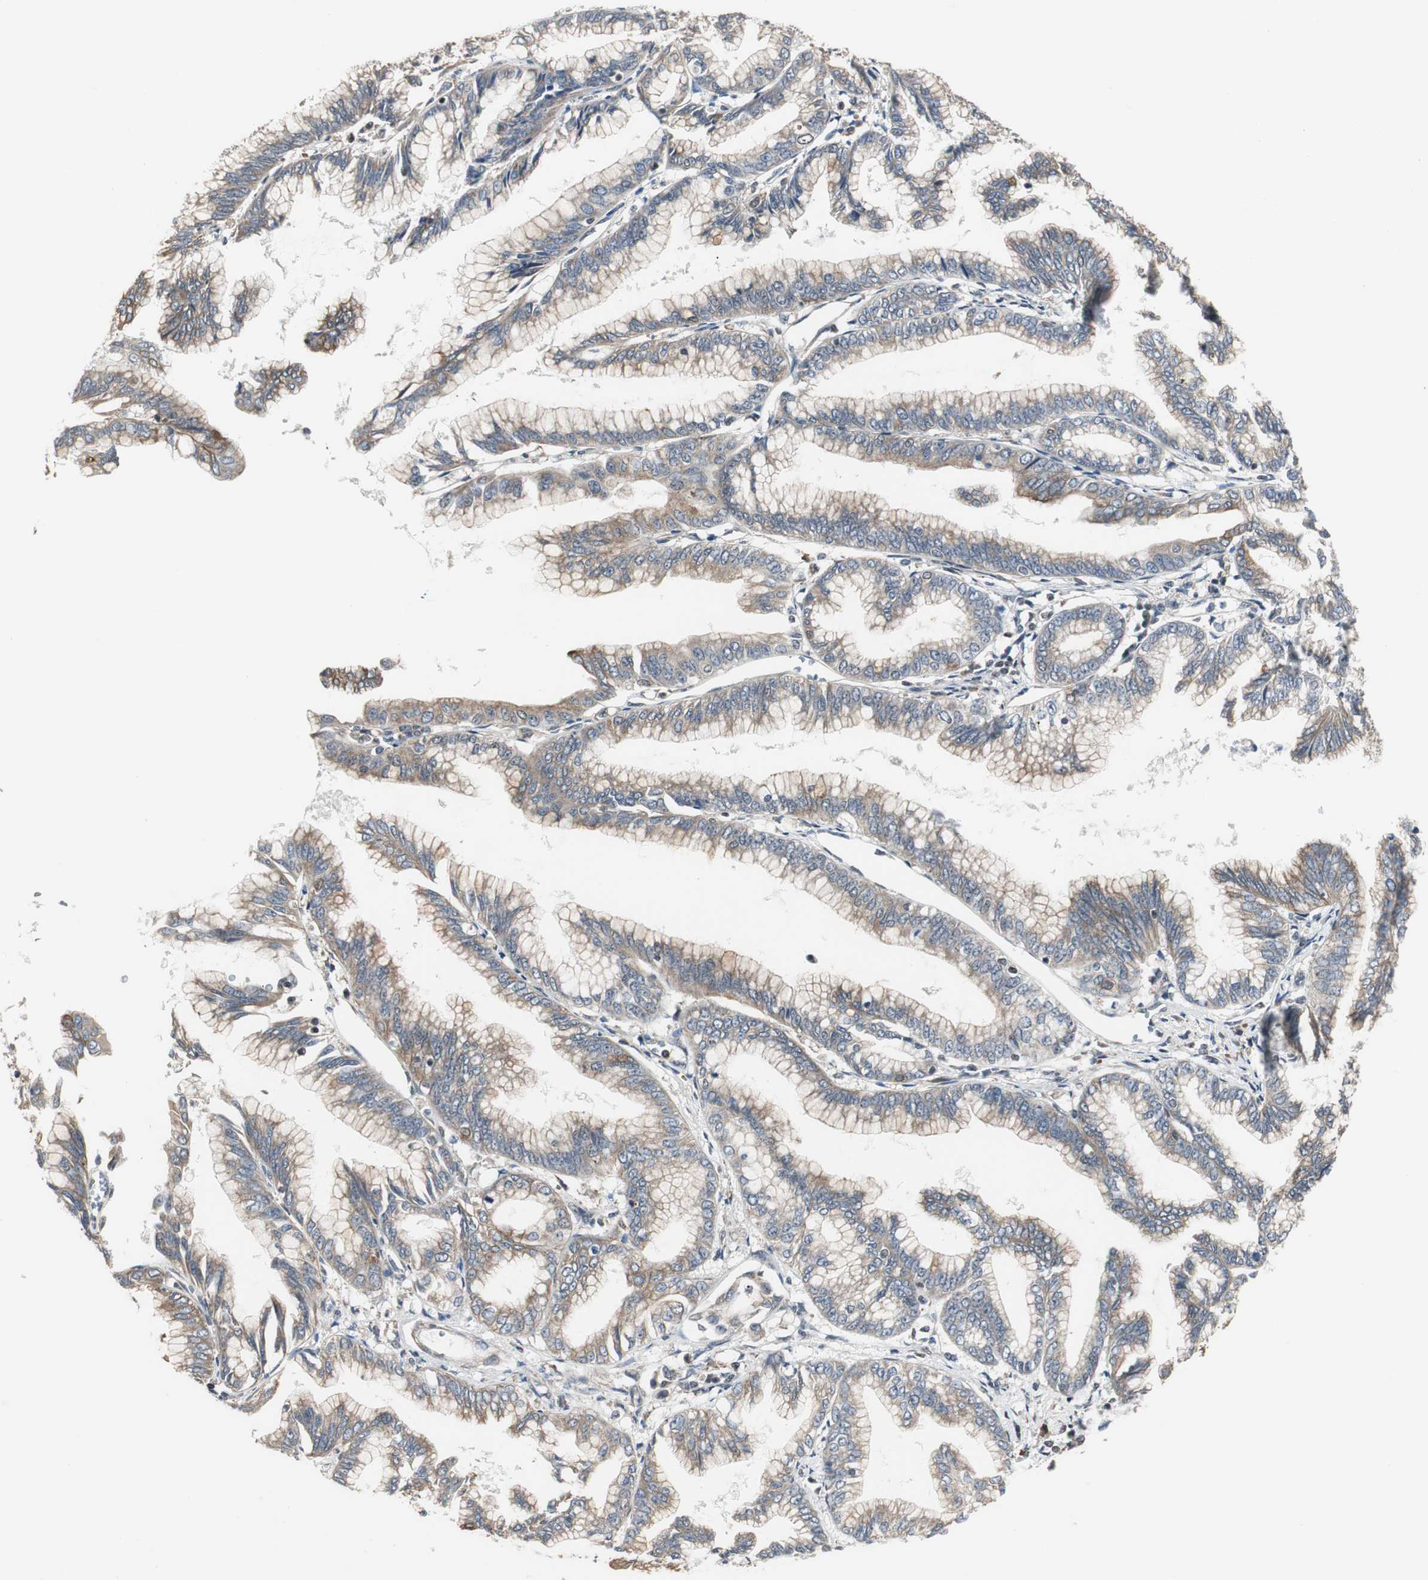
{"staining": {"intensity": "moderate", "quantity": ">75%", "location": "cytoplasmic/membranous"}, "tissue": "pancreatic cancer", "cell_type": "Tumor cells", "image_type": "cancer", "snomed": [{"axis": "morphology", "description": "Adenocarcinoma, NOS"}, {"axis": "topography", "description": "Pancreas"}], "caption": "Brown immunohistochemical staining in human pancreatic cancer (adenocarcinoma) exhibits moderate cytoplasmic/membranous staining in about >75% of tumor cells.", "gene": "TERF2IP", "patient": {"sex": "female", "age": 64}}